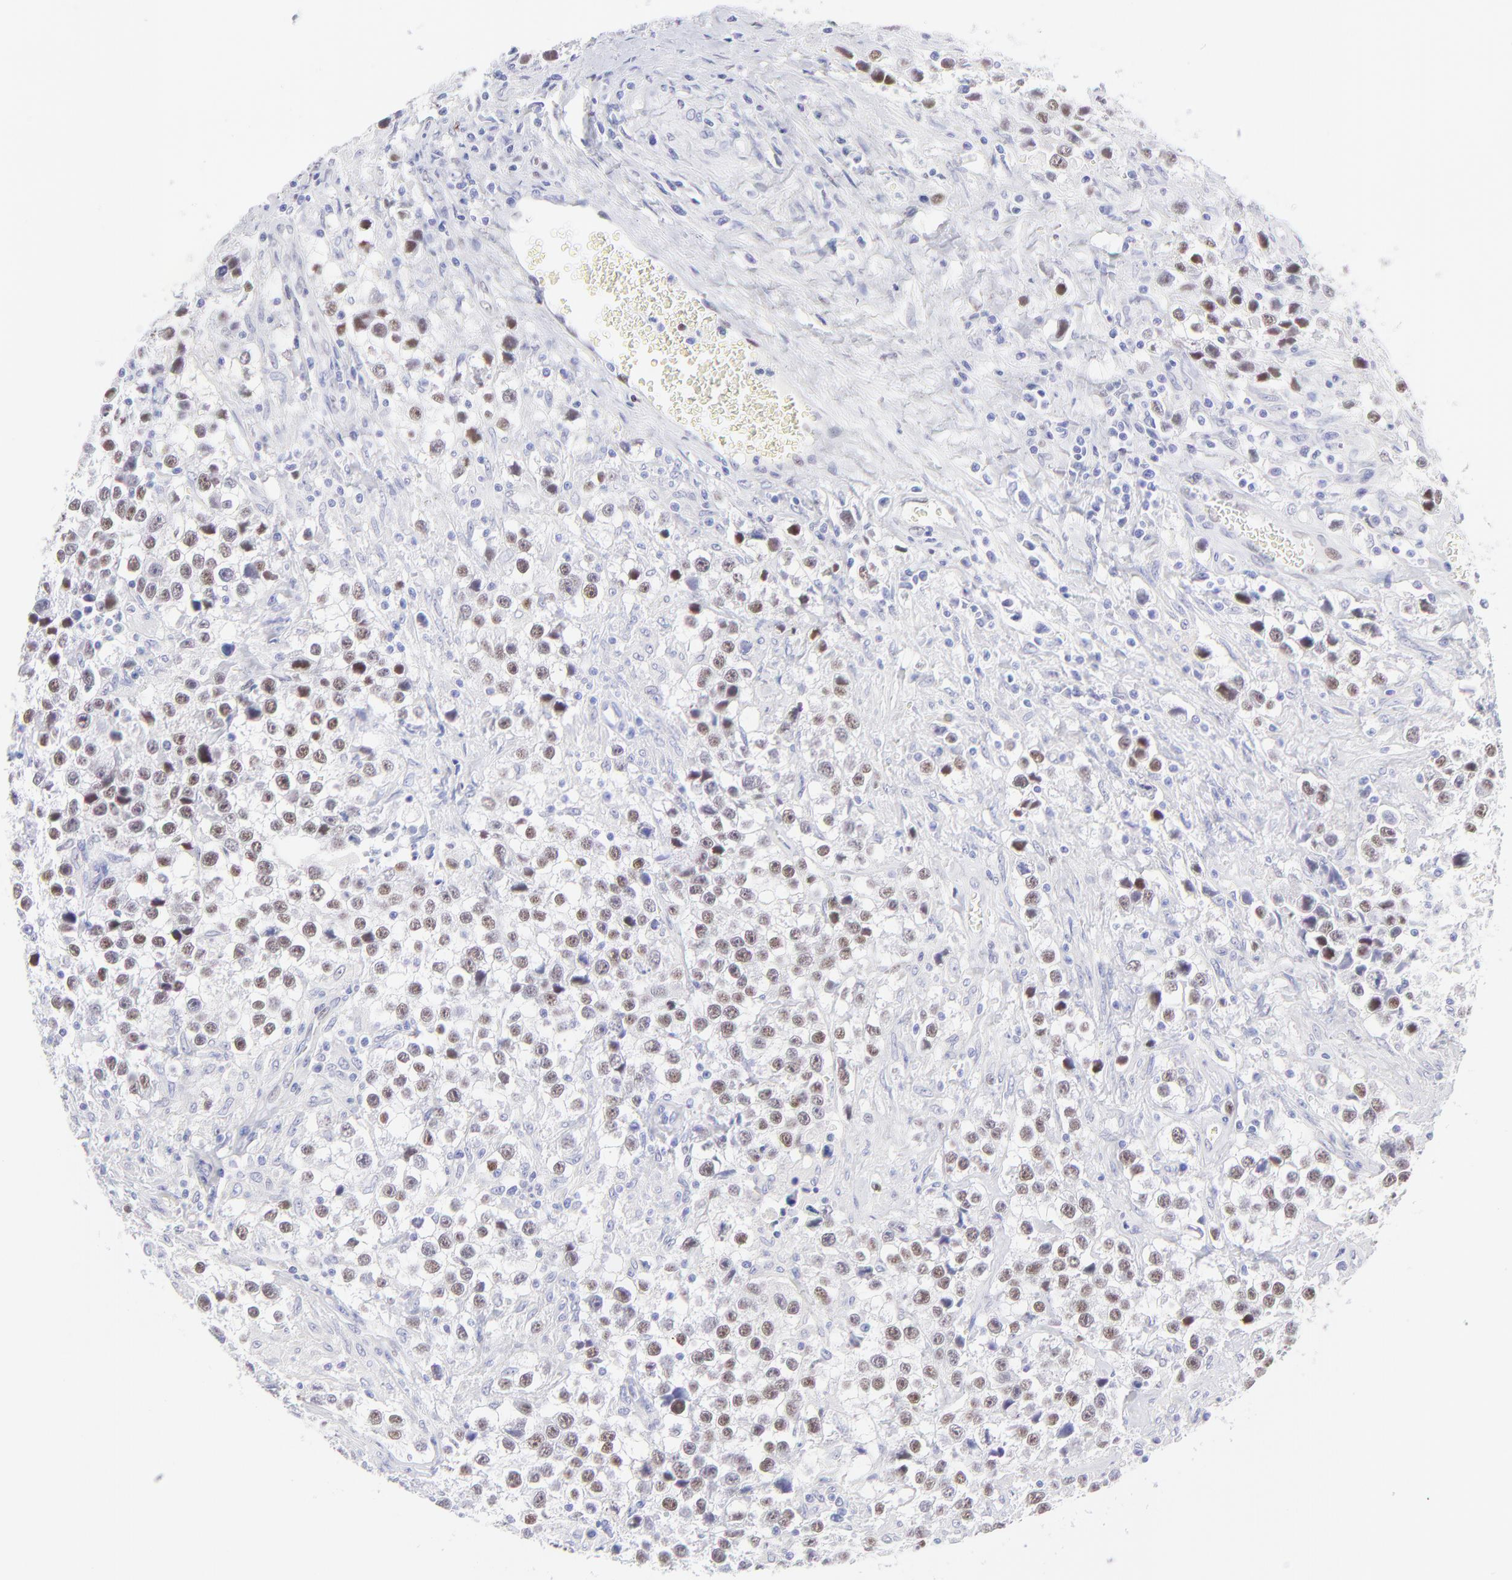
{"staining": {"intensity": "weak", "quantity": "25%-75%", "location": "nuclear"}, "tissue": "testis cancer", "cell_type": "Tumor cells", "image_type": "cancer", "snomed": [{"axis": "morphology", "description": "Seminoma, NOS"}, {"axis": "topography", "description": "Testis"}], "caption": "A high-resolution micrograph shows IHC staining of seminoma (testis), which demonstrates weak nuclear staining in about 25%-75% of tumor cells.", "gene": "KLF4", "patient": {"sex": "male", "age": 43}}